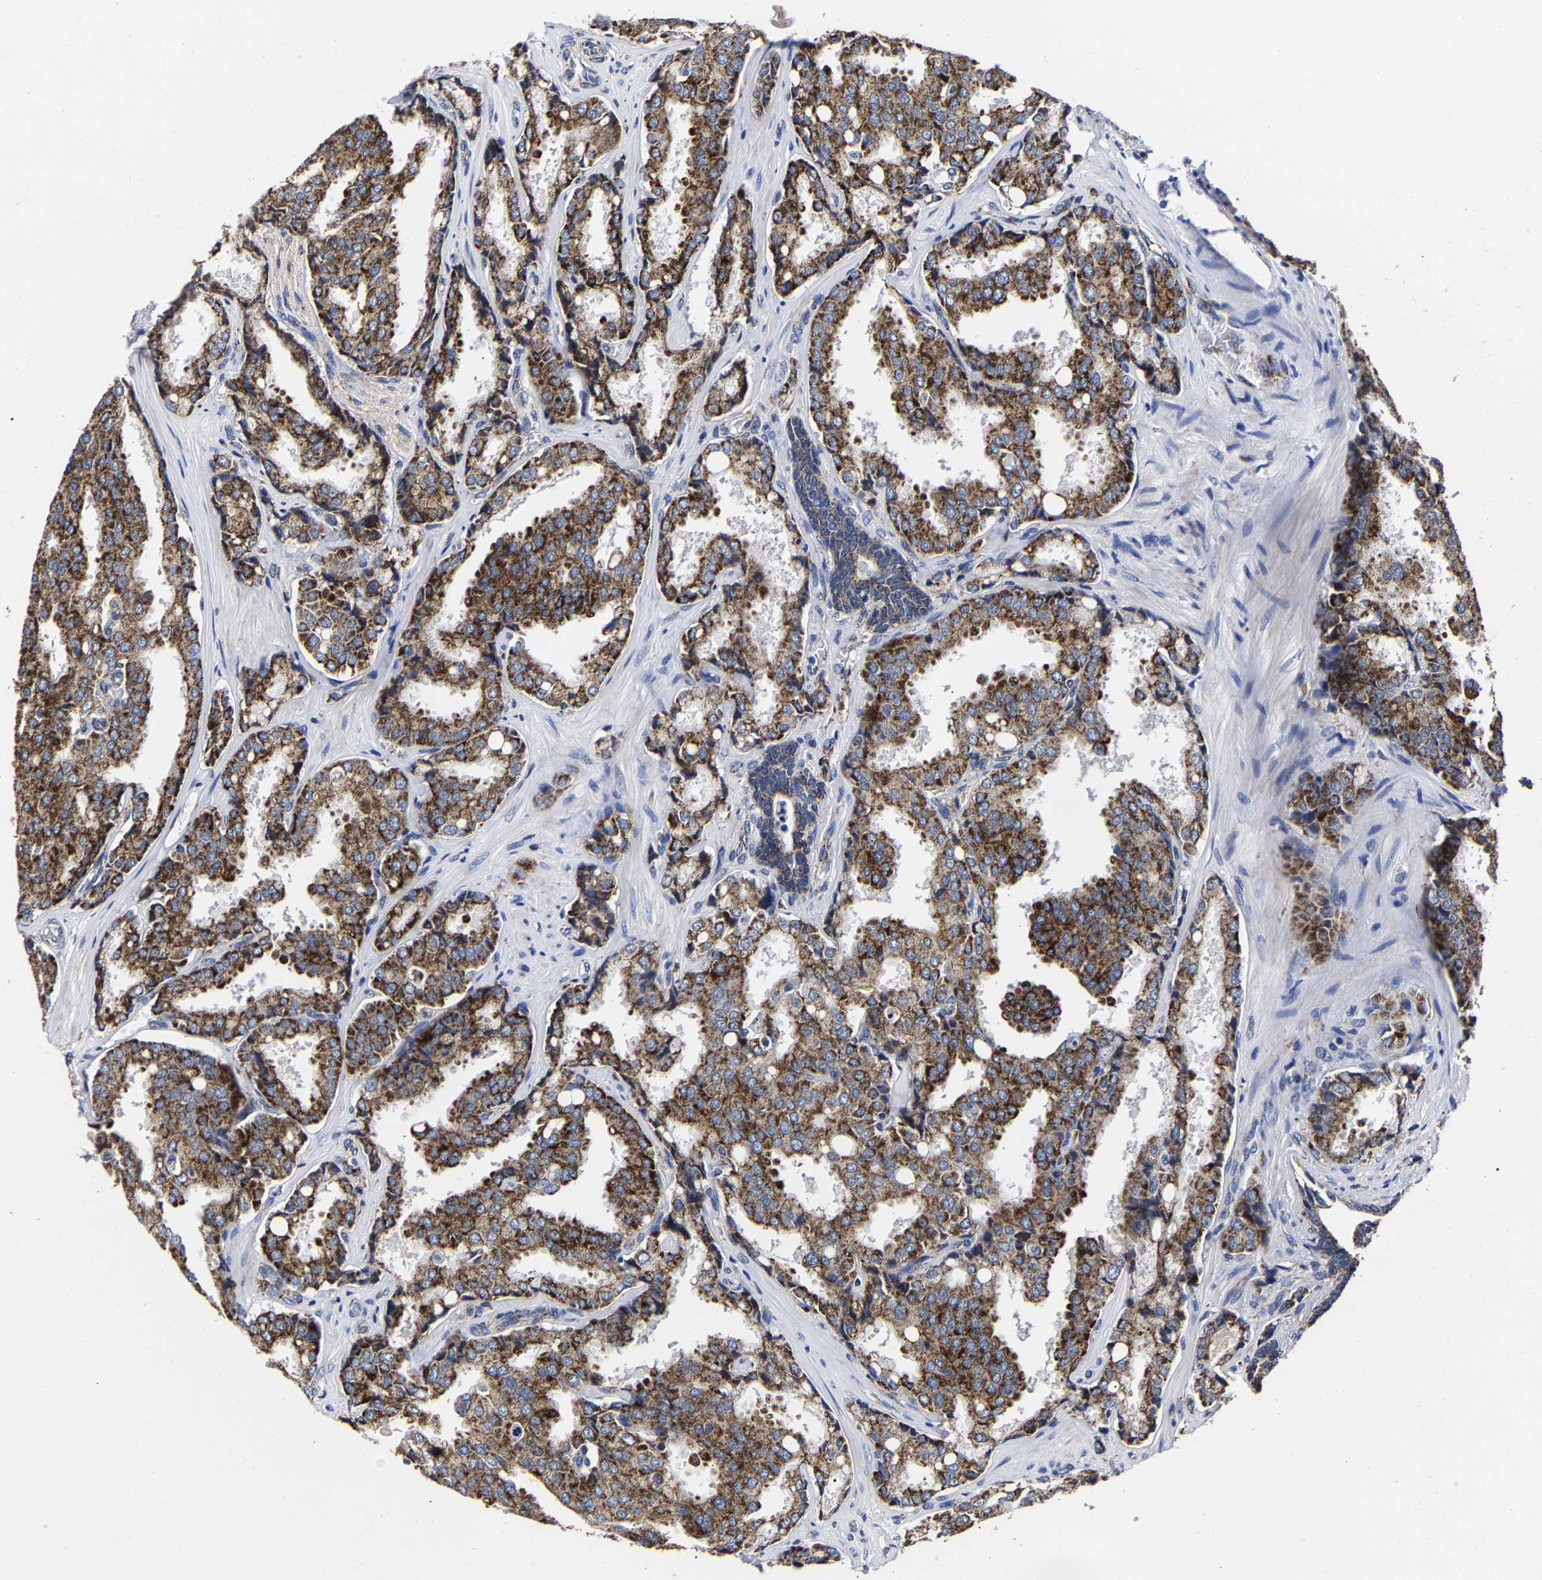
{"staining": {"intensity": "strong", "quantity": ">75%", "location": "cytoplasmic/membranous"}, "tissue": "prostate cancer", "cell_type": "Tumor cells", "image_type": "cancer", "snomed": [{"axis": "morphology", "description": "Adenocarcinoma, High grade"}, {"axis": "topography", "description": "Prostate"}], "caption": "Immunohistochemistry histopathology image of high-grade adenocarcinoma (prostate) stained for a protein (brown), which exhibits high levels of strong cytoplasmic/membranous positivity in about >75% of tumor cells.", "gene": "AASS", "patient": {"sex": "male", "age": 50}}